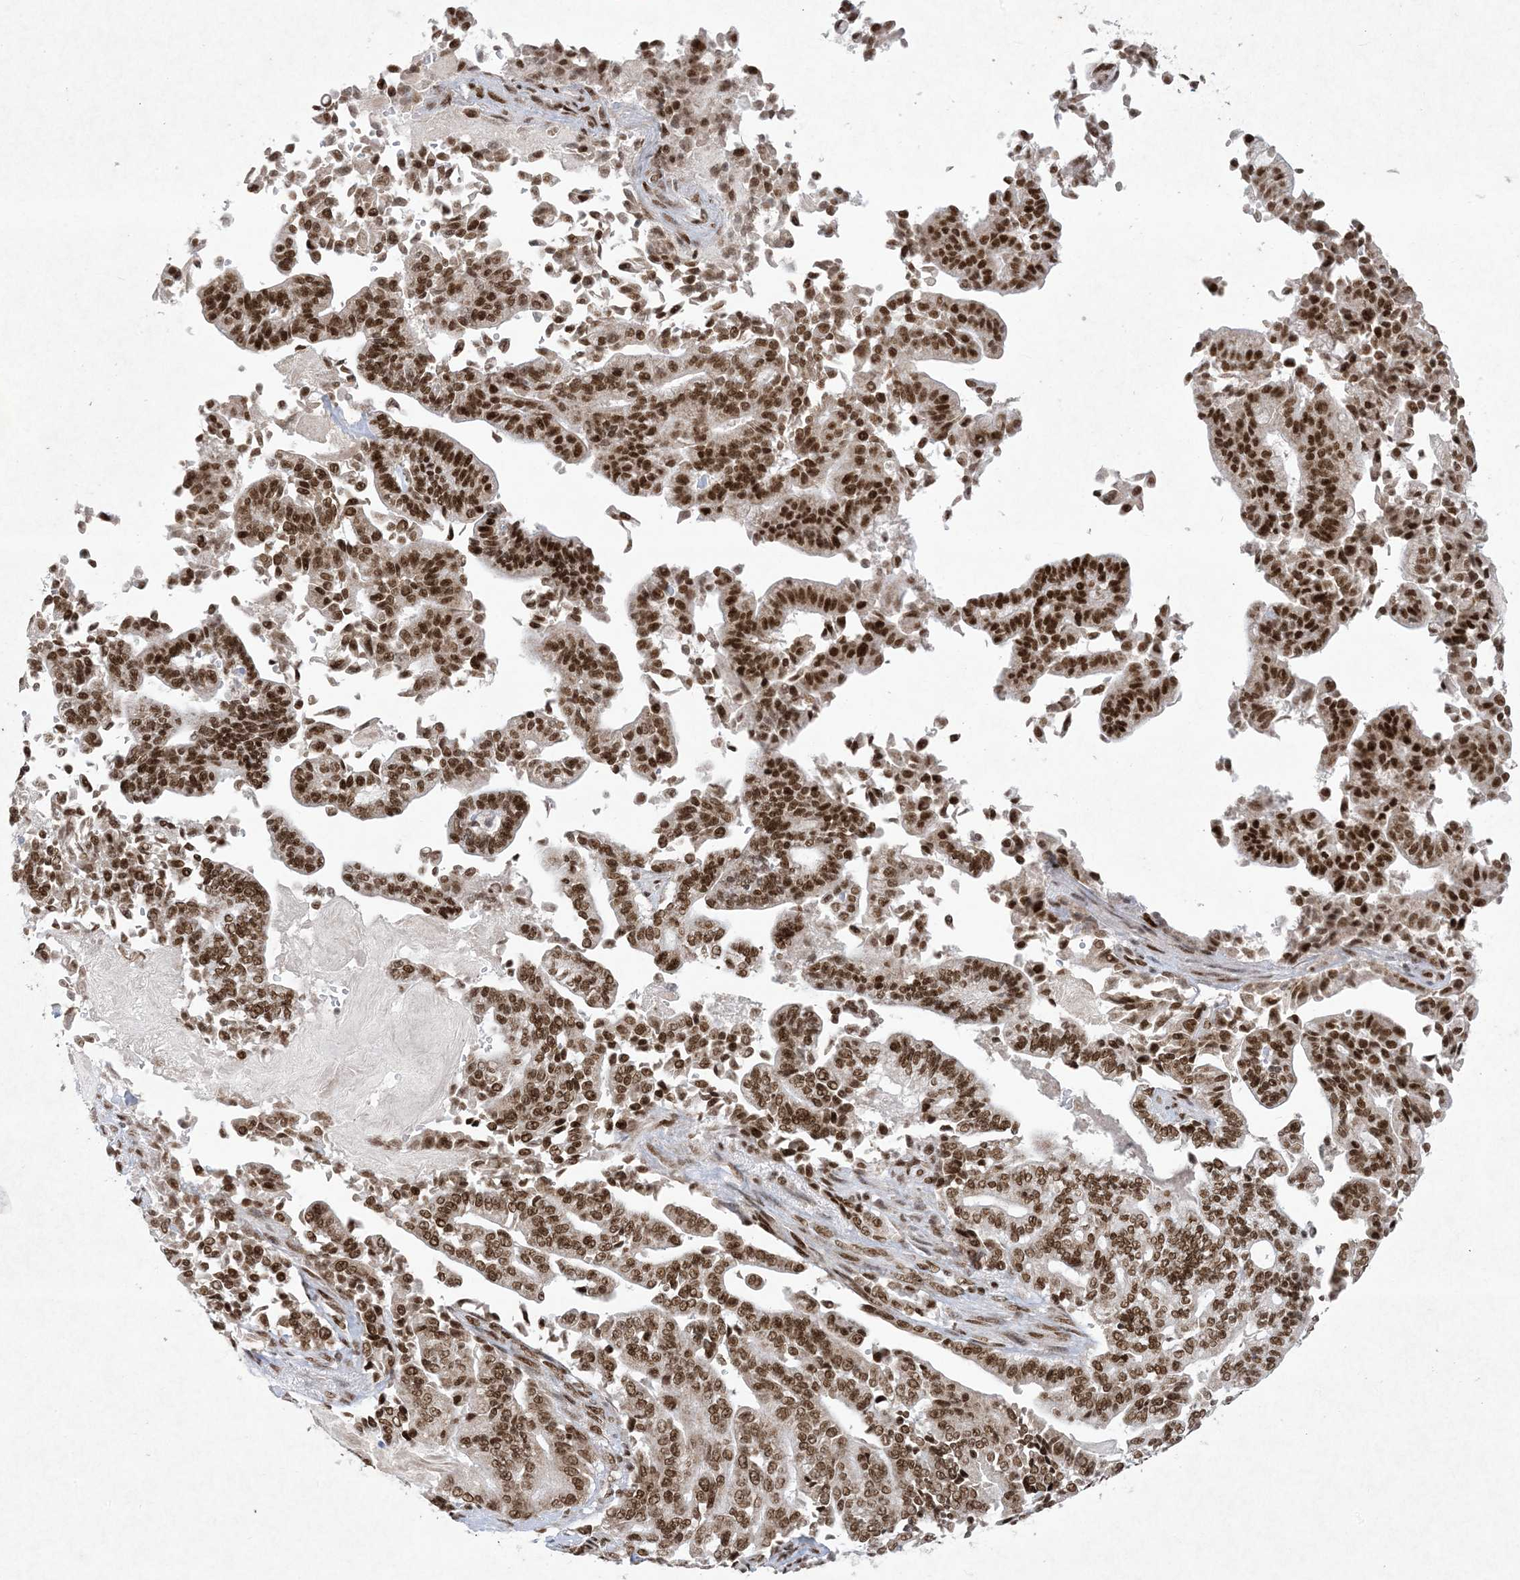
{"staining": {"intensity": "strong", "quantity": ">75%", "location": "nuclear"}, "tissue": "pancreatic cancer", "cell_type": "Tumor cells", "image_type": "cancer", "snomed": [{"axis": "morphology", "description": "Normal tissue, NOS"}, {"axis": "morphology", "description": "Adenocarcinoma, NOS"}, {"axis": "topography", "description": "Pancreas"}], "caption": "Brown immunohistochemical staining in pancreatic cancer (adenocarcinoma) exhibits strong nuclear expression in approximately >75% of tumor cells.", "gene": "PKNOX2", "patient": {"sex": "male", "age": 63}}